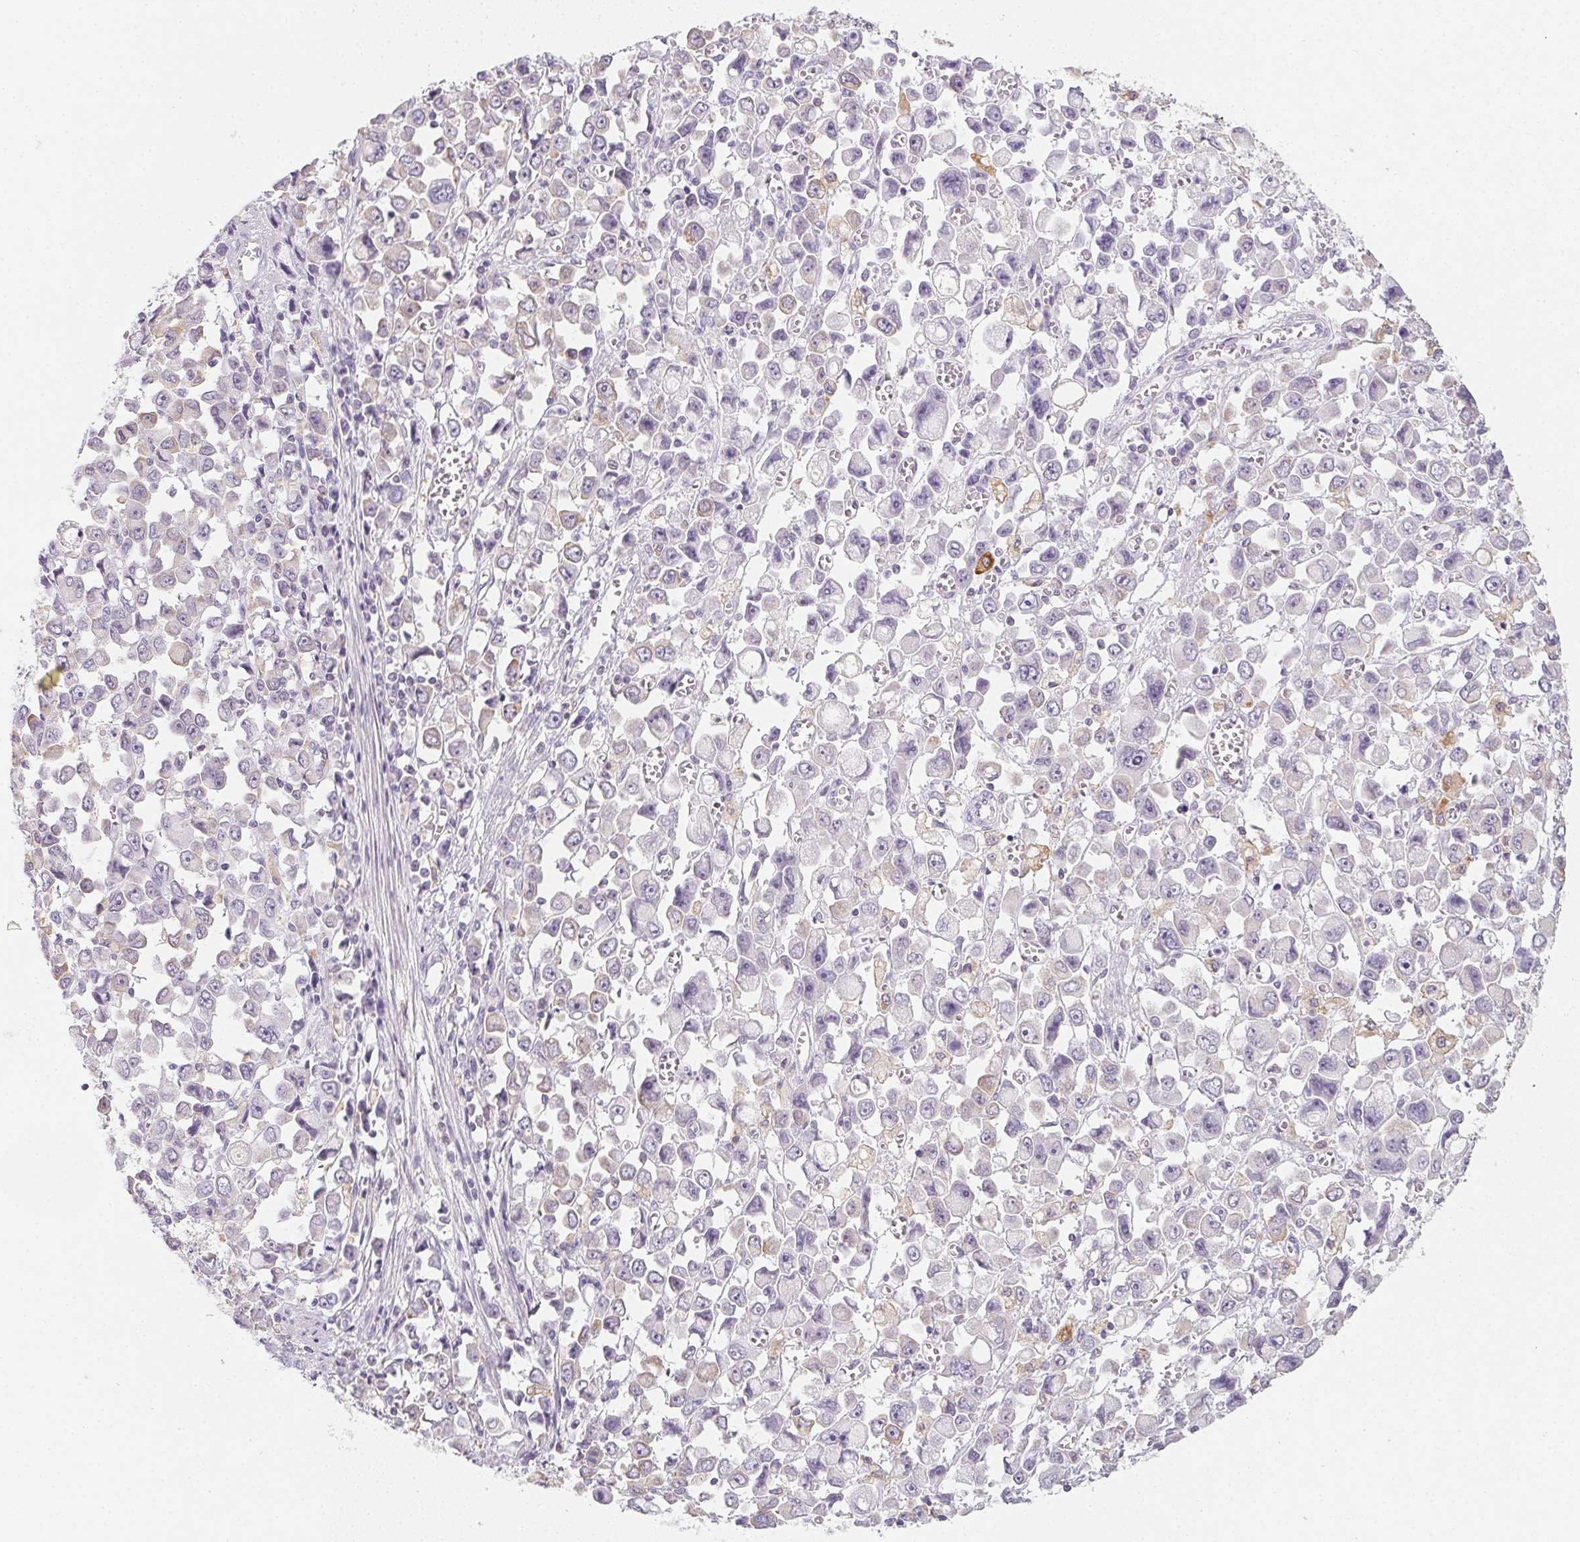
{"staining": {"intensity": "negative", "quantity": "none", "location": "none"}, "tissue": "stomach cancer", "cell_type": "Tumor cells", "image_type": "cancer", "snomed": [{"axis": "morphology", "description": "Adenocarcinoma, NOS"}, {"axis": "topography", "description": "Stomach, upper"}], "caption": "An immunohistochemistry (IHC) micrograph of adenocarcinoma (stomach) is shown. There is no staining in tumor cells of adenocarcinoma (stomach). The staining was performed using DAB to visualize the protein expression in brown, while the nuclei were stained in blue with hematoxylin (Magnification: 20x).", "gene": "SOAT1", "patient": {"sex": "male", "age": 70}}